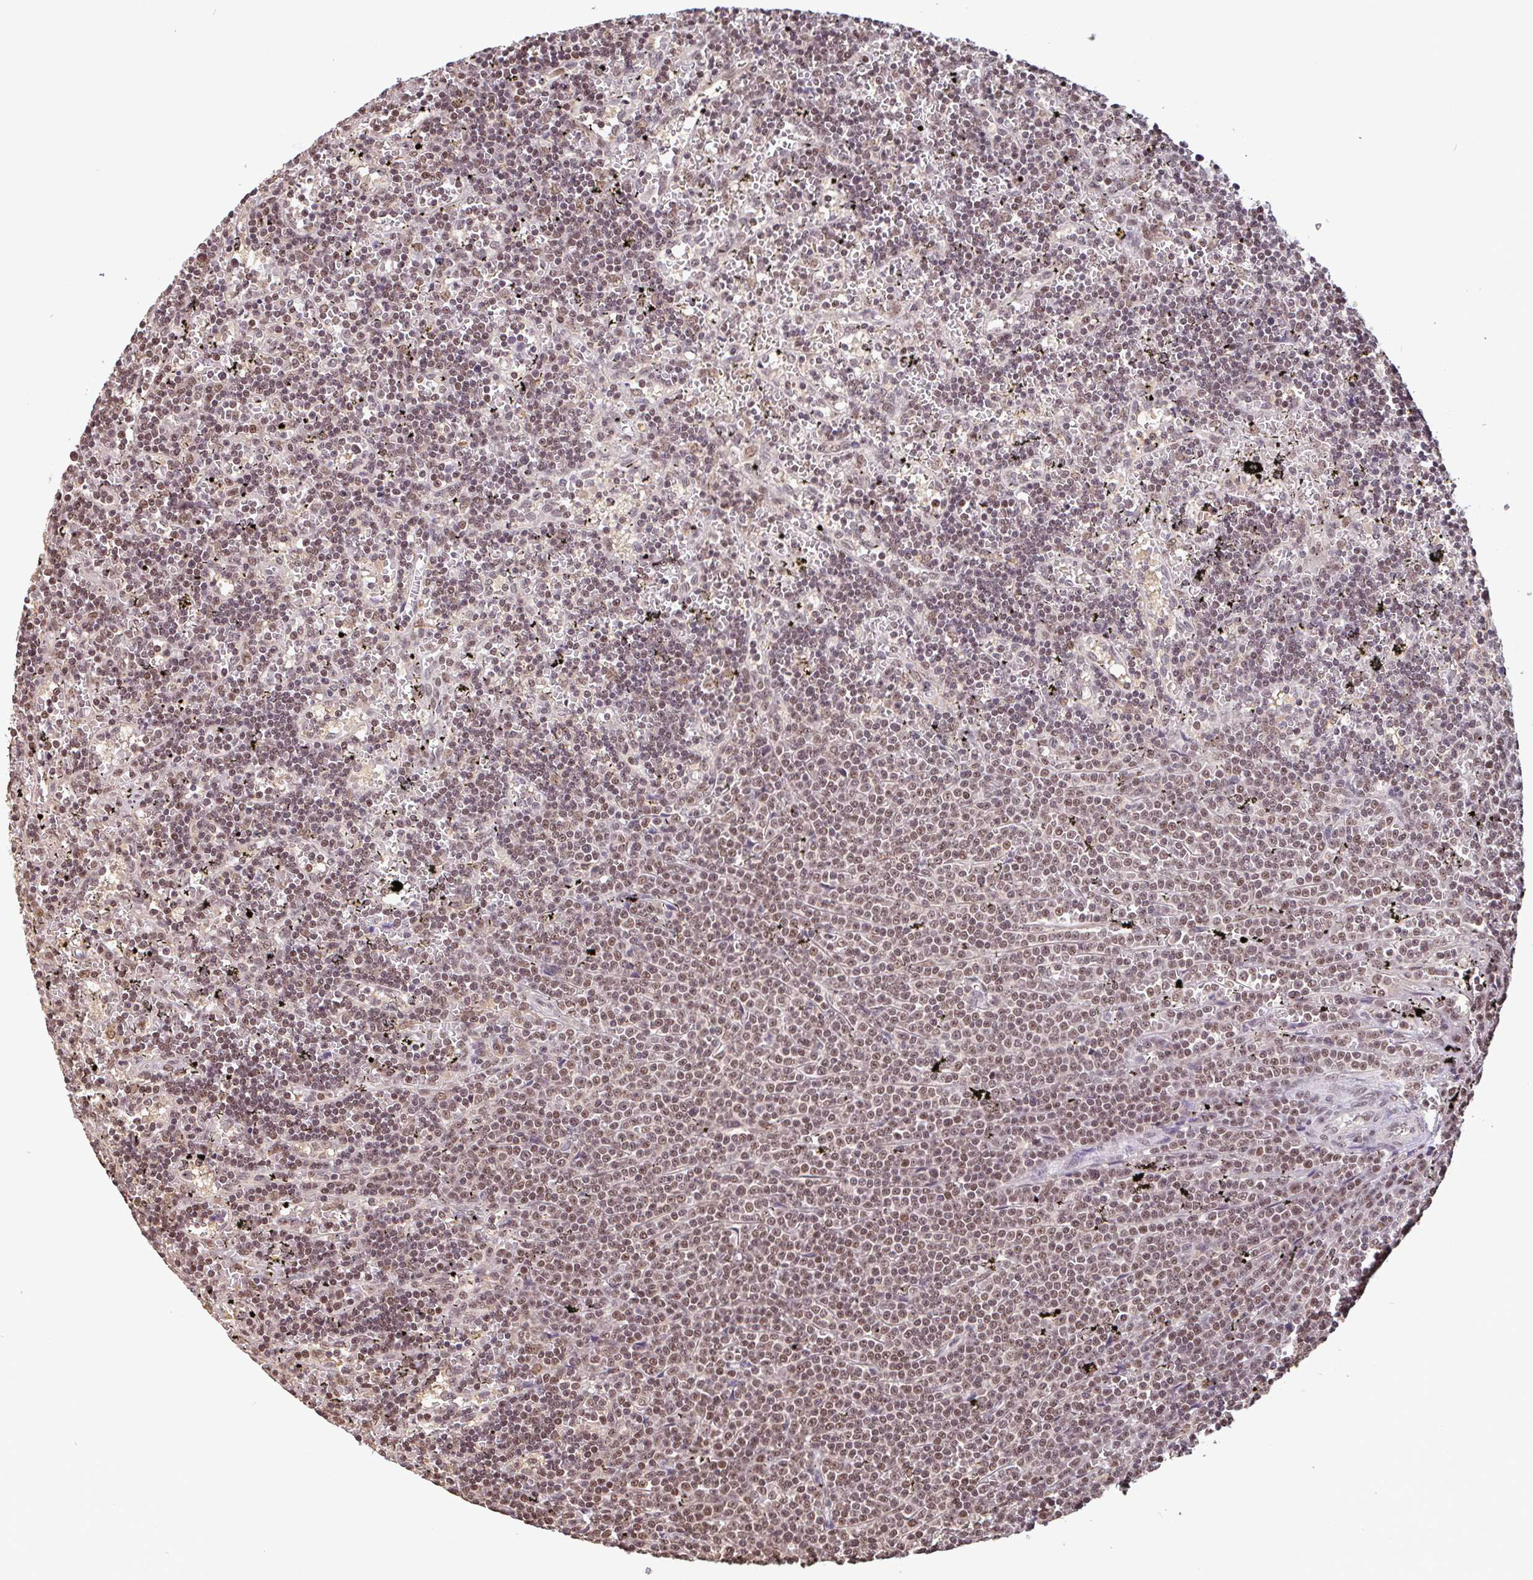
{"staining": {"intensity": "moderate", "quantity": ">75%", "location": "nuclear"}, "tissue": "lymphoma", "cell_type": "Tumor cells", "image_type": "cancer", "snomed": [{"axis": "morphology", "description": "Malignant lymphoma, non-Hodgkin's type, Low grade"}, {"axis": "topography", "description": "Spleen"}], "caption": "An immunohistochemistry (IHC) photomicrograph of neoplastic tissue is shown. Protein staining in brown highlights moderate nuclear positivity in malignant lymphoma, non-Hodgkin's type (low-grade) within tumor cells.", "gene": "DR1", "patient": {"sex": "male", "age": 60}}